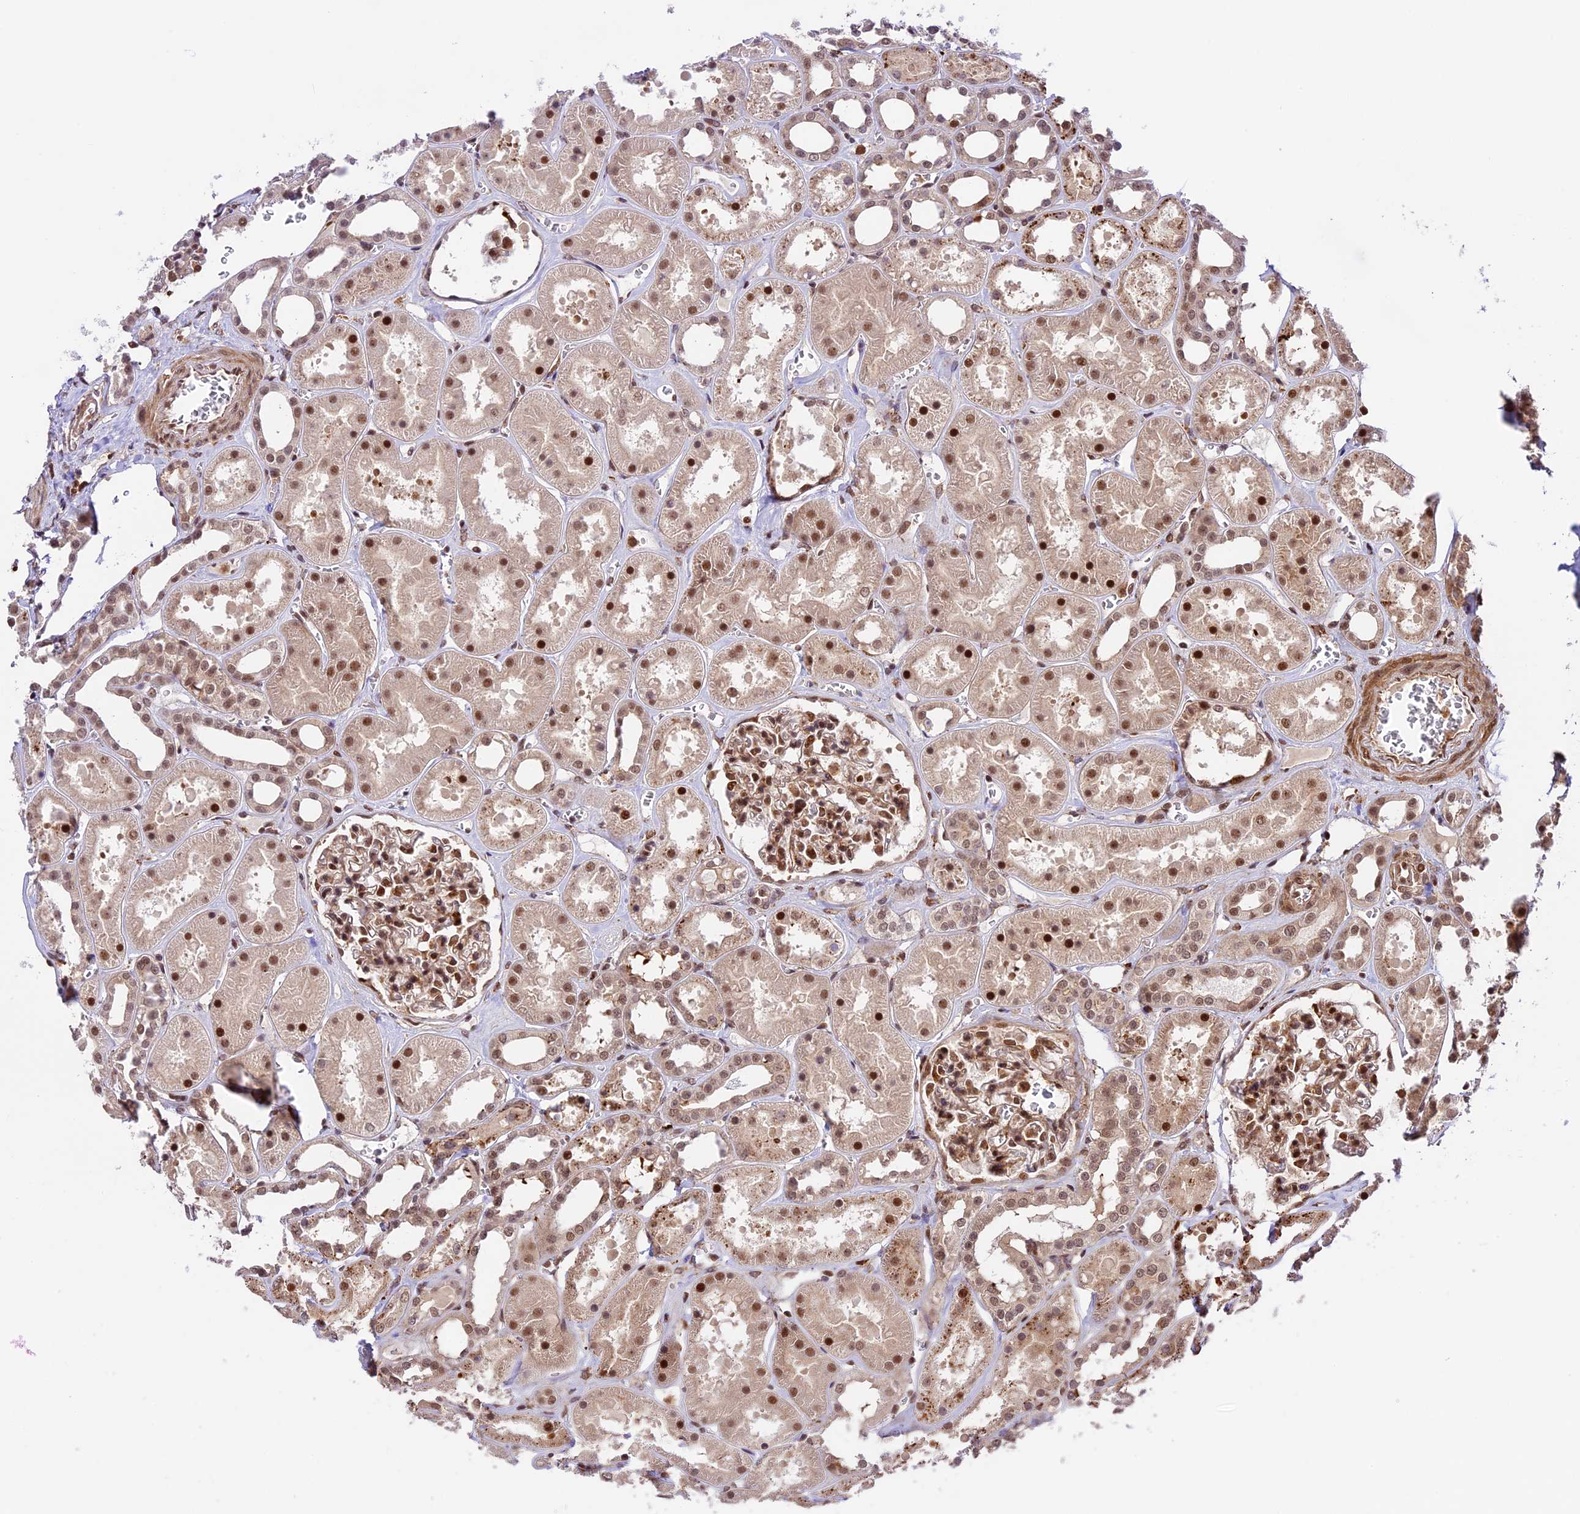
{"staining": {"intensity": "moderate", "quantity": "25%-75%", "location": "nuclear"}, "tissue": "kidney", "cell_type": "Cells in glomeruli", "image_type": "normal", "snomed": [{"axis": "morphology", "description": "Normal tissue, NOS"}, {"axis": "topography", "description": "Kidney"}], "caption": "Immunohistochemical staining of normal human kidney shows 25%-75% levels of moderate nuclear protein staining in approximately 25%-75% of cells in glomeruli.", "gene": "DHX38", "patient": {"sex": "female", "age": 41}}